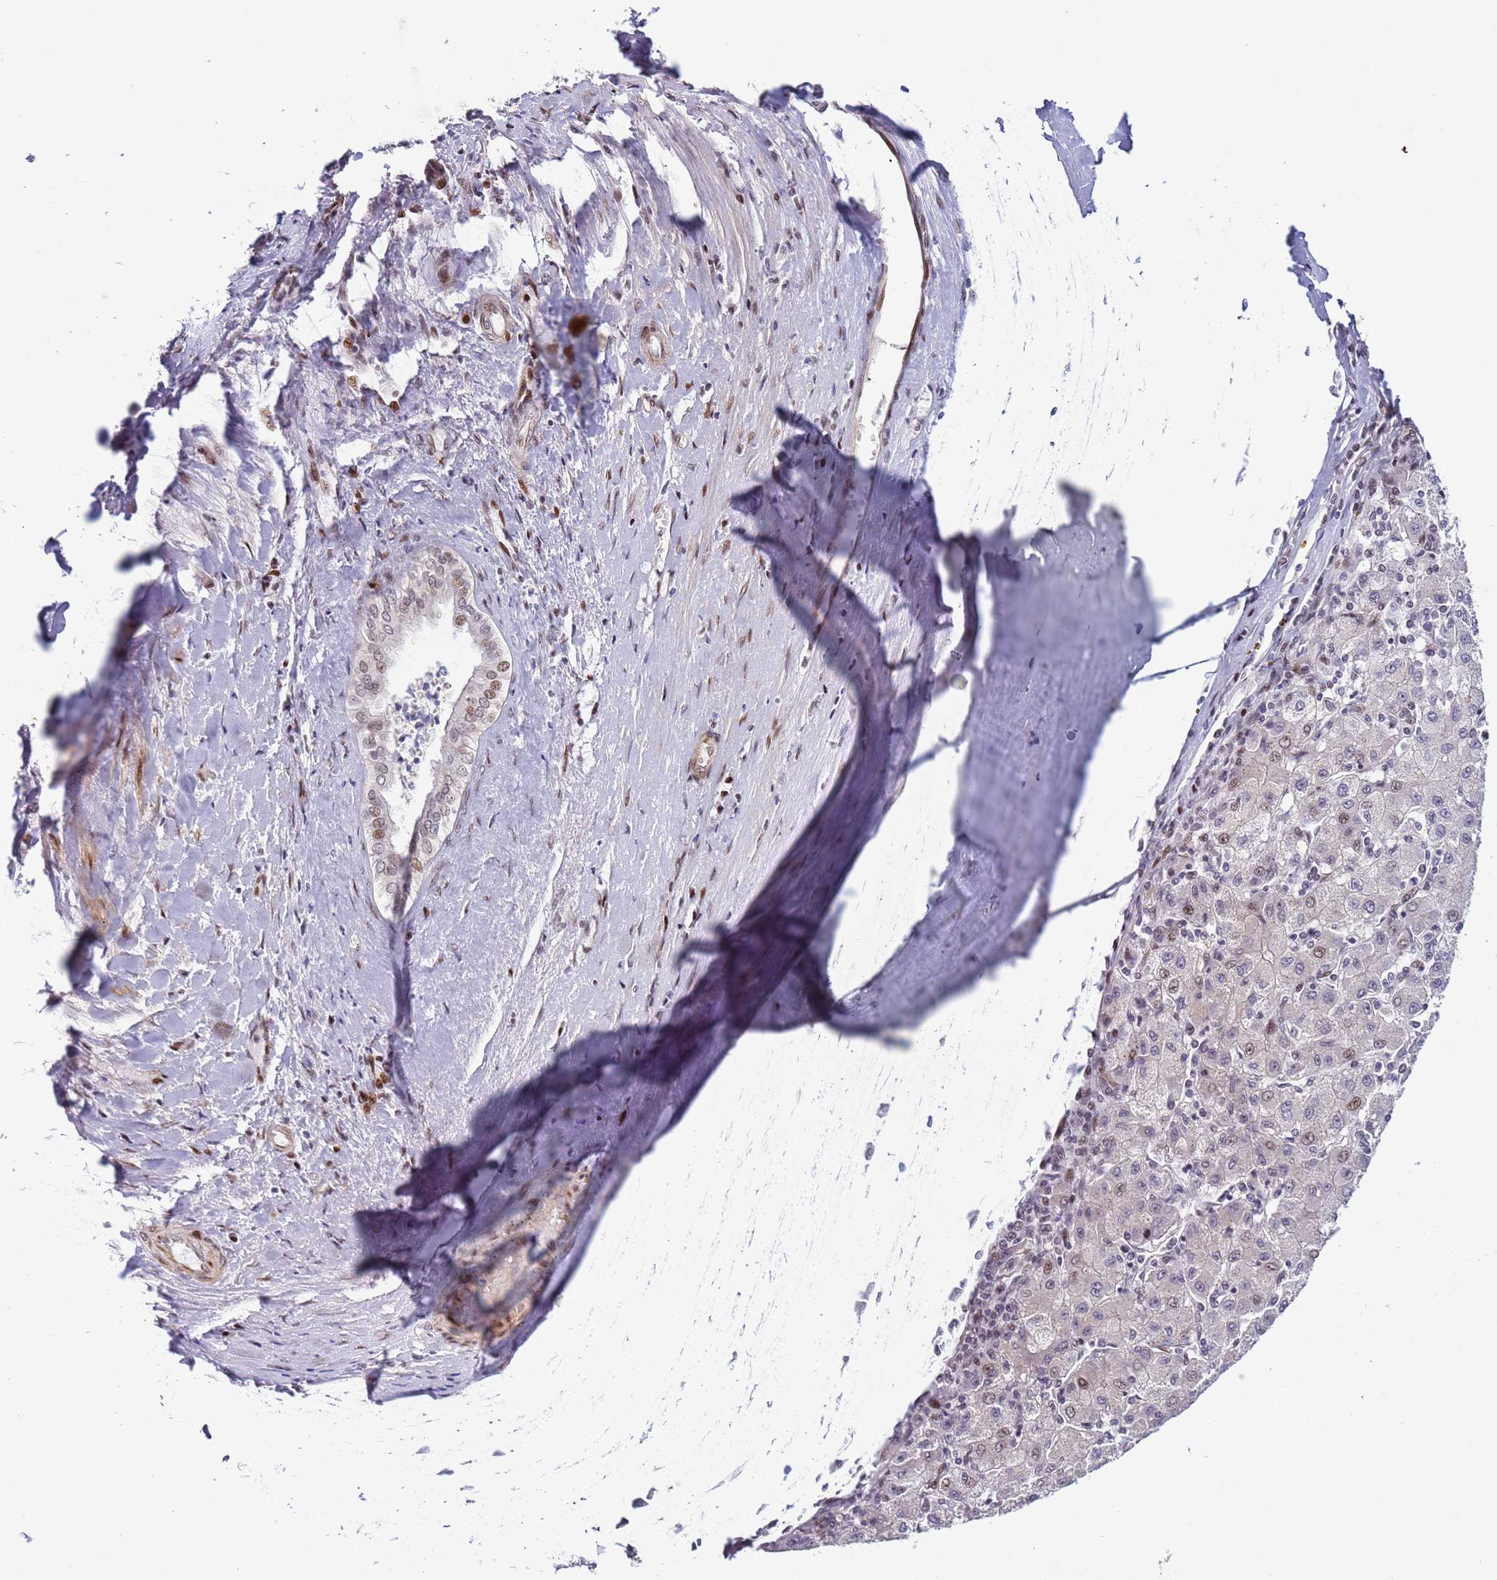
{"staining": {"intensity": "negative", "quantity": "none", "location": "none"}, "tissue": "liver cancer", "cell_type": "Tumor cells", "image_type": "cancer", "snomed": [{"axis": "morphology", "description": "Carcinoma, Hepatocellular, NOS"}, {"axis": "topography", "description": "Liver"}], "caption": "DAB immunohistochemical staining of hepatocellular carcinoma (liver) reveals no significant positivity in tumor cells. Brightfield microscopy of immunohistochemistry (IHC) stained with DAB (3,3'-diaminobenzidine) (brown) and hematoxylin (blue), captured at high magnification.", "gene": "SHC3", "patient": {"sex": "male", "age": 72}}